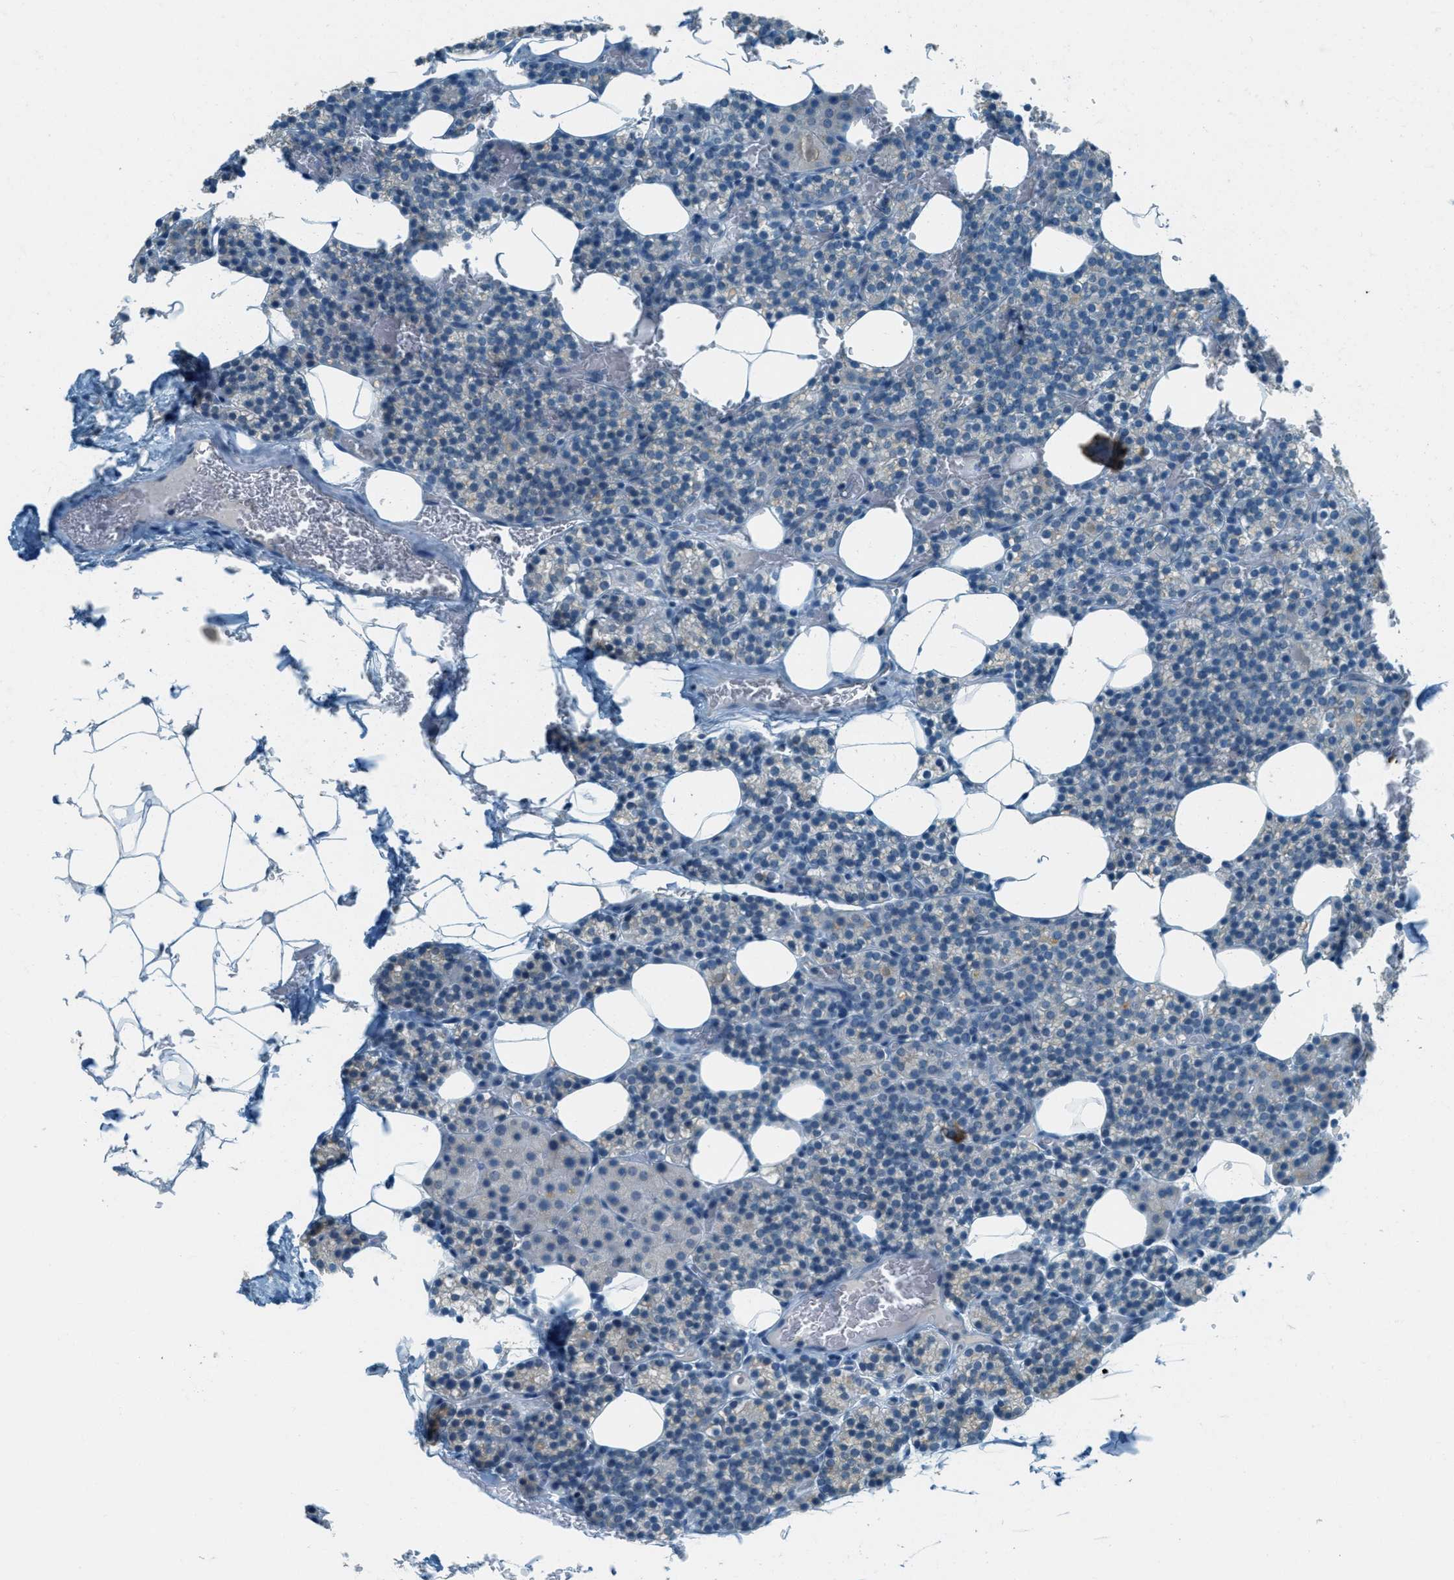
{"staining": {"intensity": "negative", "quantity": "none", "location": "none"}, "tissue": "parathyroid gland", "cell_type": "Glandular cells", "image_type": "normal", "snomed": [{"axis": "morphology", "description": "Normal tissue, NOS"}, {"axis": "morphology", "description": "Inflammation chronic"}, {"axis": "morphology", "description": "Goiter, colloid"}, {"axis": "topography", "description": "Thyroid gland"}, {"axis": "topography", "description": "Parathyroid gland"}], "caption": "This photomicrograph is of unremarkable parathyroid gland stained with immunohistochemistry (IHC) to label a protein in brown with the nuclei are counter-stained blue. There is no expression in glandular cells. (DAB IHC with hematoxylin counter stain).", "gene": "MSLN", "patient": {"sex": "male", "age": 65}}